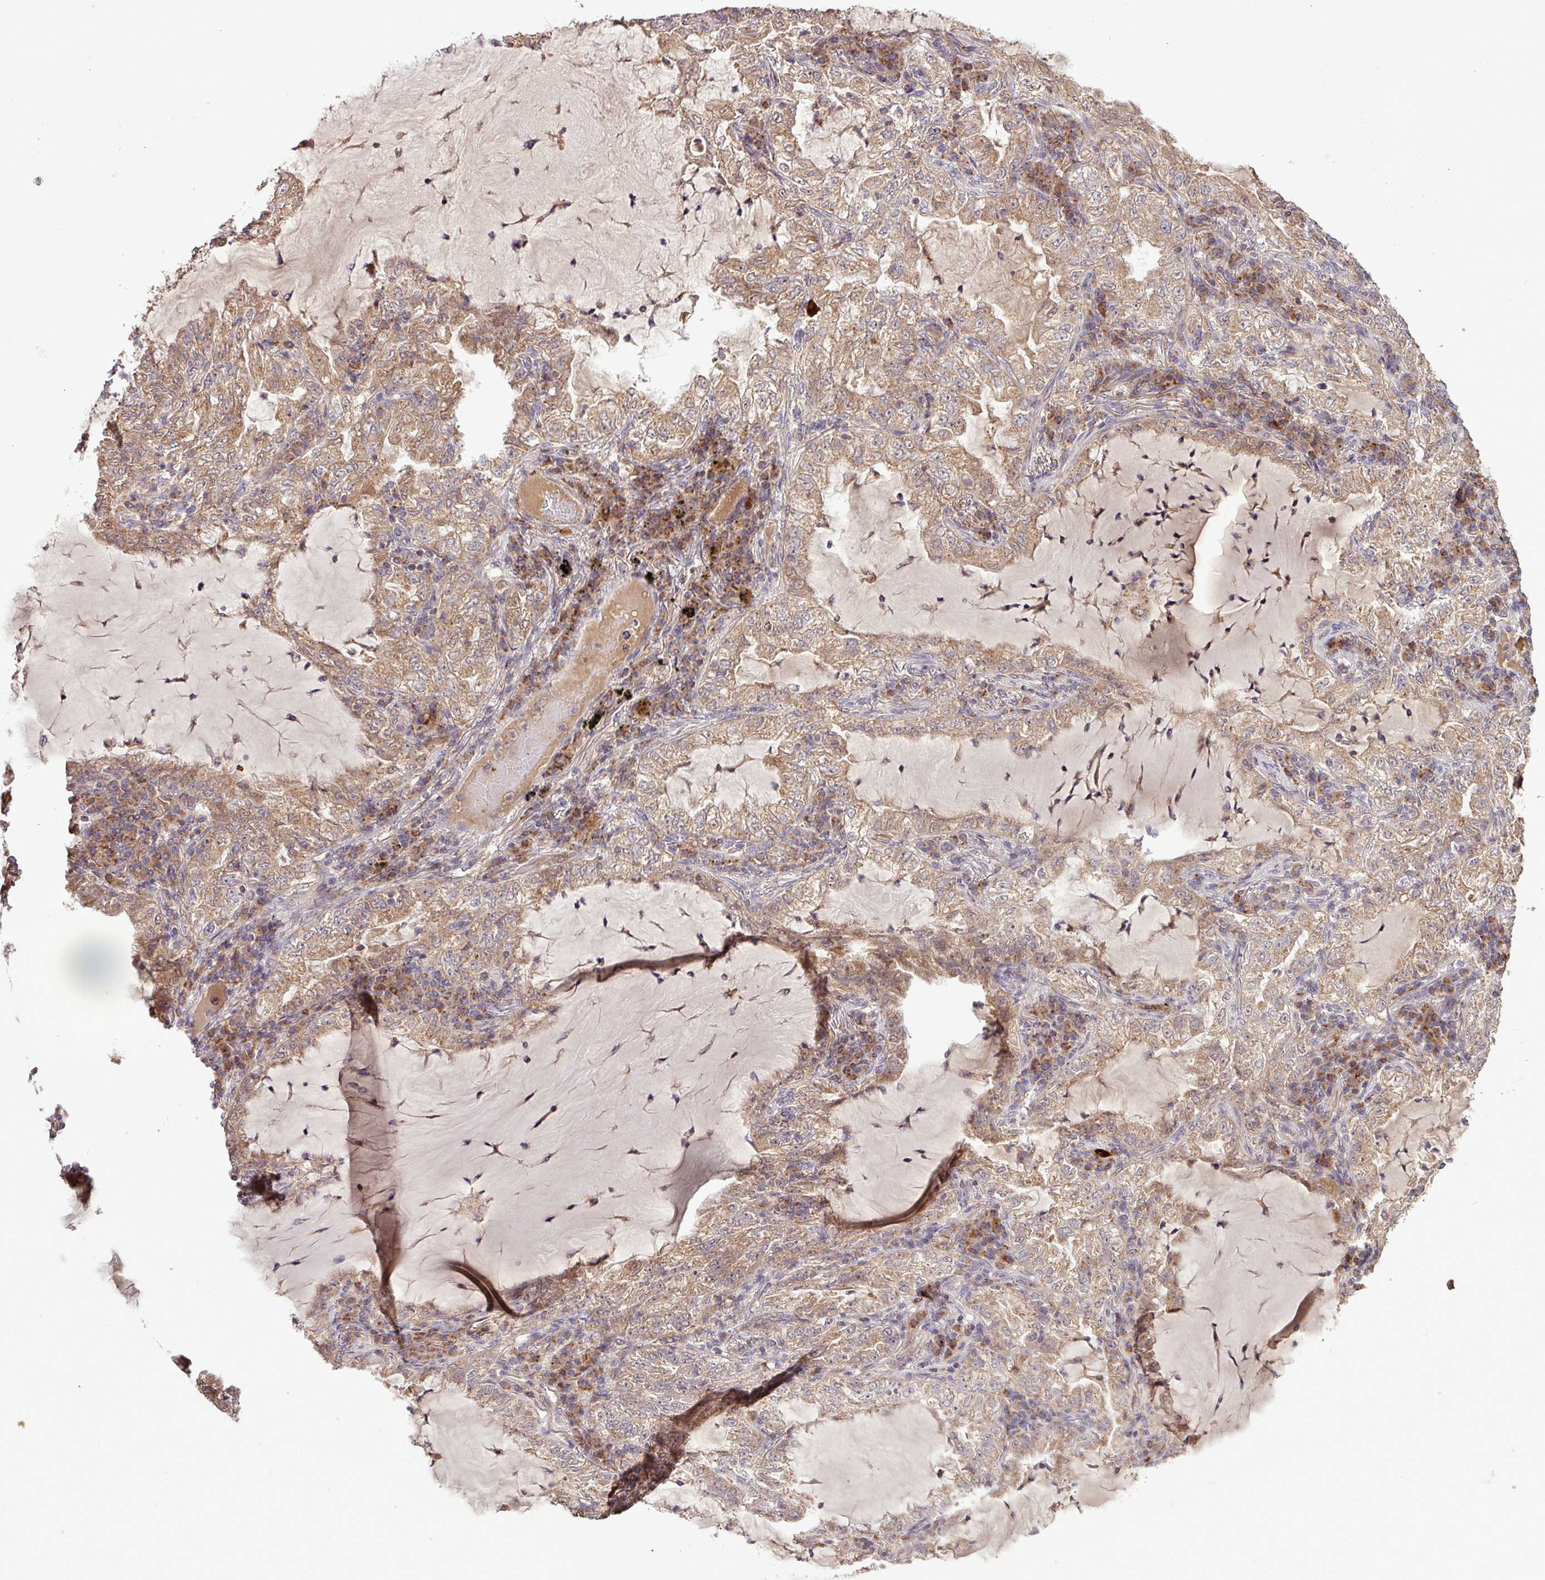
{"staining": {"intensity": "moderate", "quantity": ">75%", "location": "cytoplasmic/membranous"}, "tissue": "lung cancer", "cell_type": "Tumor cells", "image_type": "cancer", "snomed": [{"axis": "morphology", "description": "Adenocarcinoma, NOS"}, {"axis": "topography", "description": "Lung"}], "caption": "Tumor cells demonstrate medium levels of moderate cytoplasmic/membranous staining in about >75% of cells in adenocarcinoma (lung). The staining was performed using DAB, with brown indicating positive protein expression. Nuclei are stained blue with hematoxylin.", "gene": "YPEL3", "patient": {"sex": "female", "age": 73}}